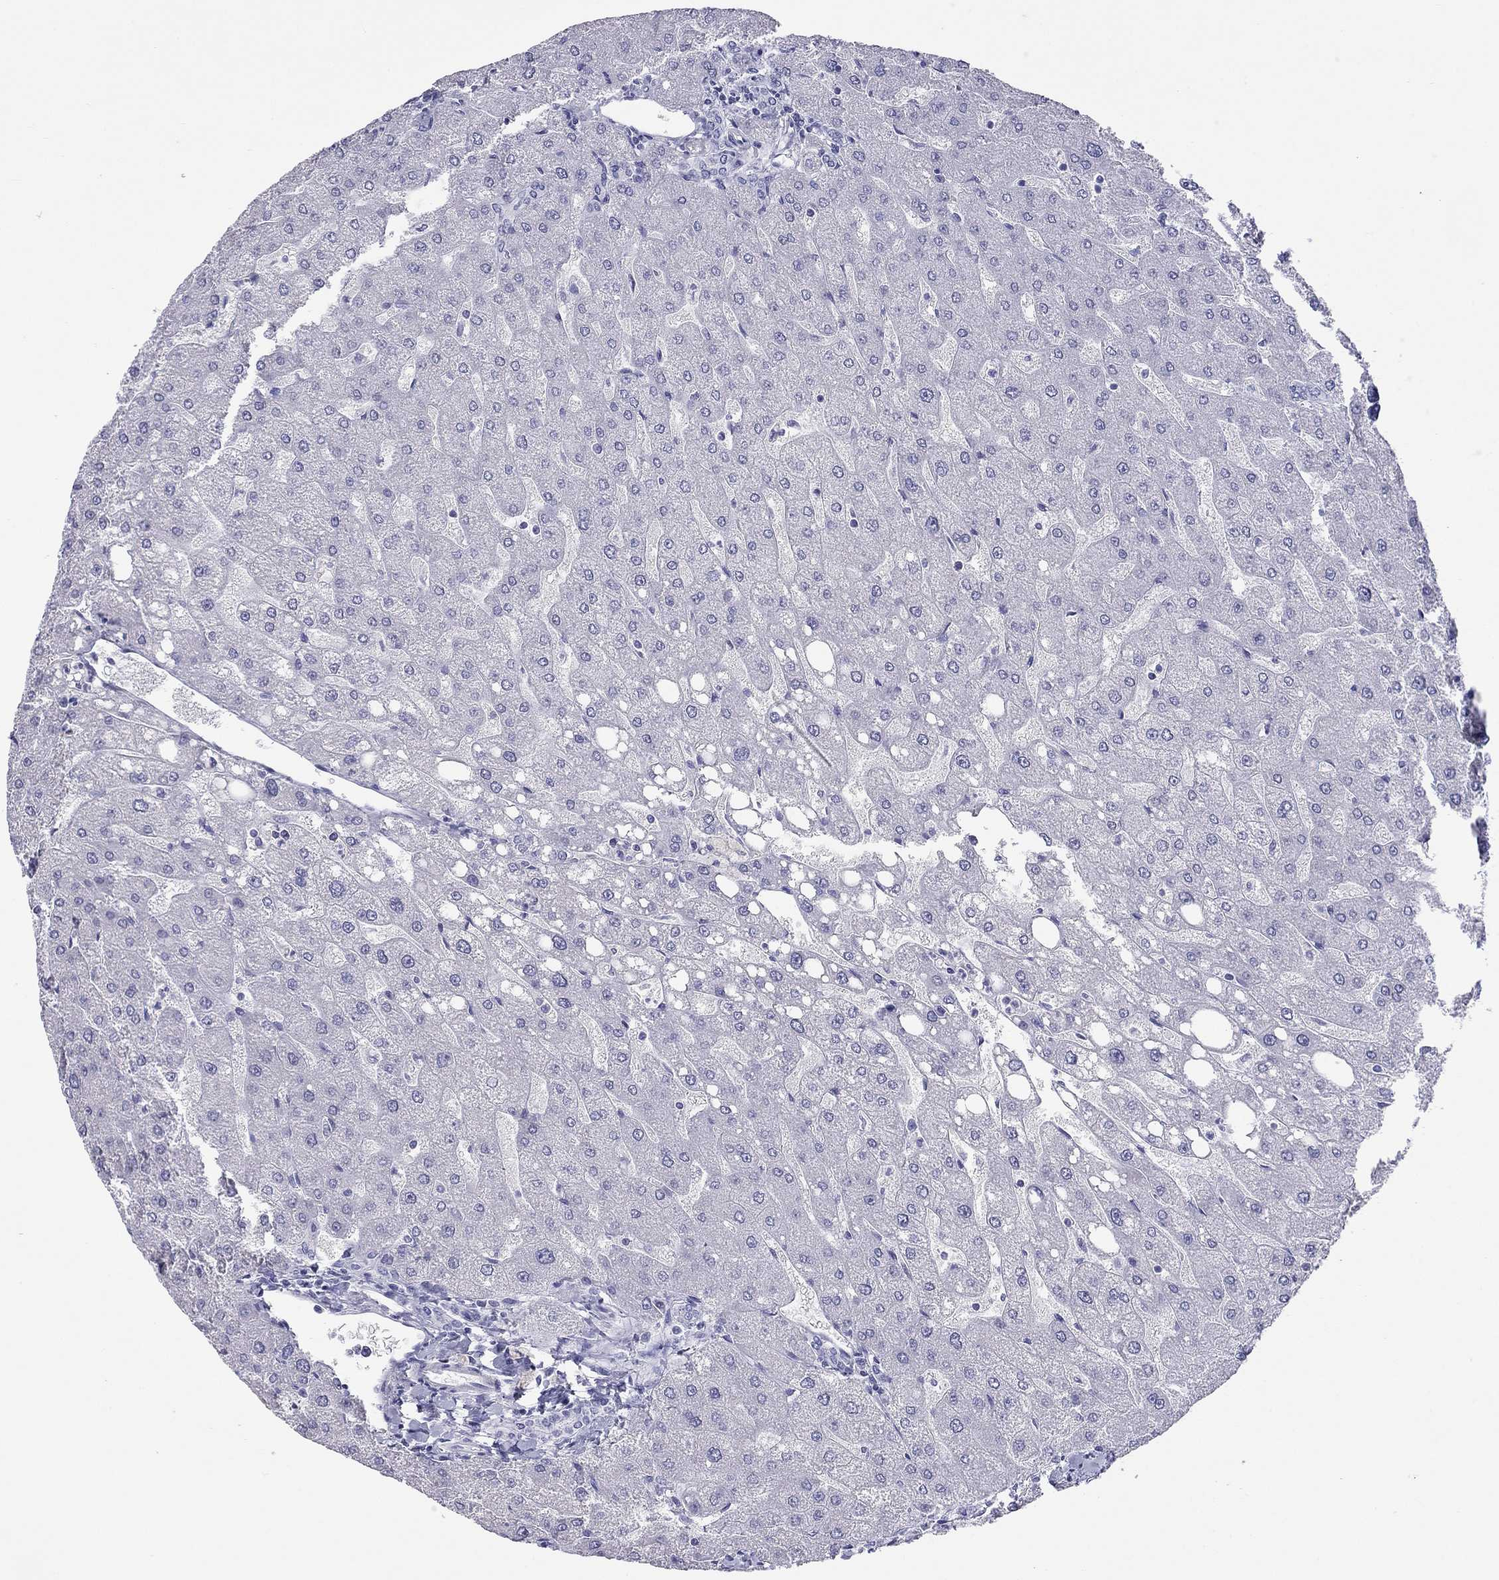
{"staining": {"intensity": "negative", "quantity": "none", "location": "none"}, "tissue": "liver", "cell_type": "Cholangiocytes", "image_type": "normal", "snomed": [{"axis": "morphology", "description": "Normal tissue, NOS"}, {"axis": "topography", "description": "Liver"}], "caption": "An immunohistochemistry (IHC) image of normal liver is shown. There is no staining in cholangiocytes of liver.", "gene": "DPY19L2", "patient": {"sex": "male", "age": 67}}